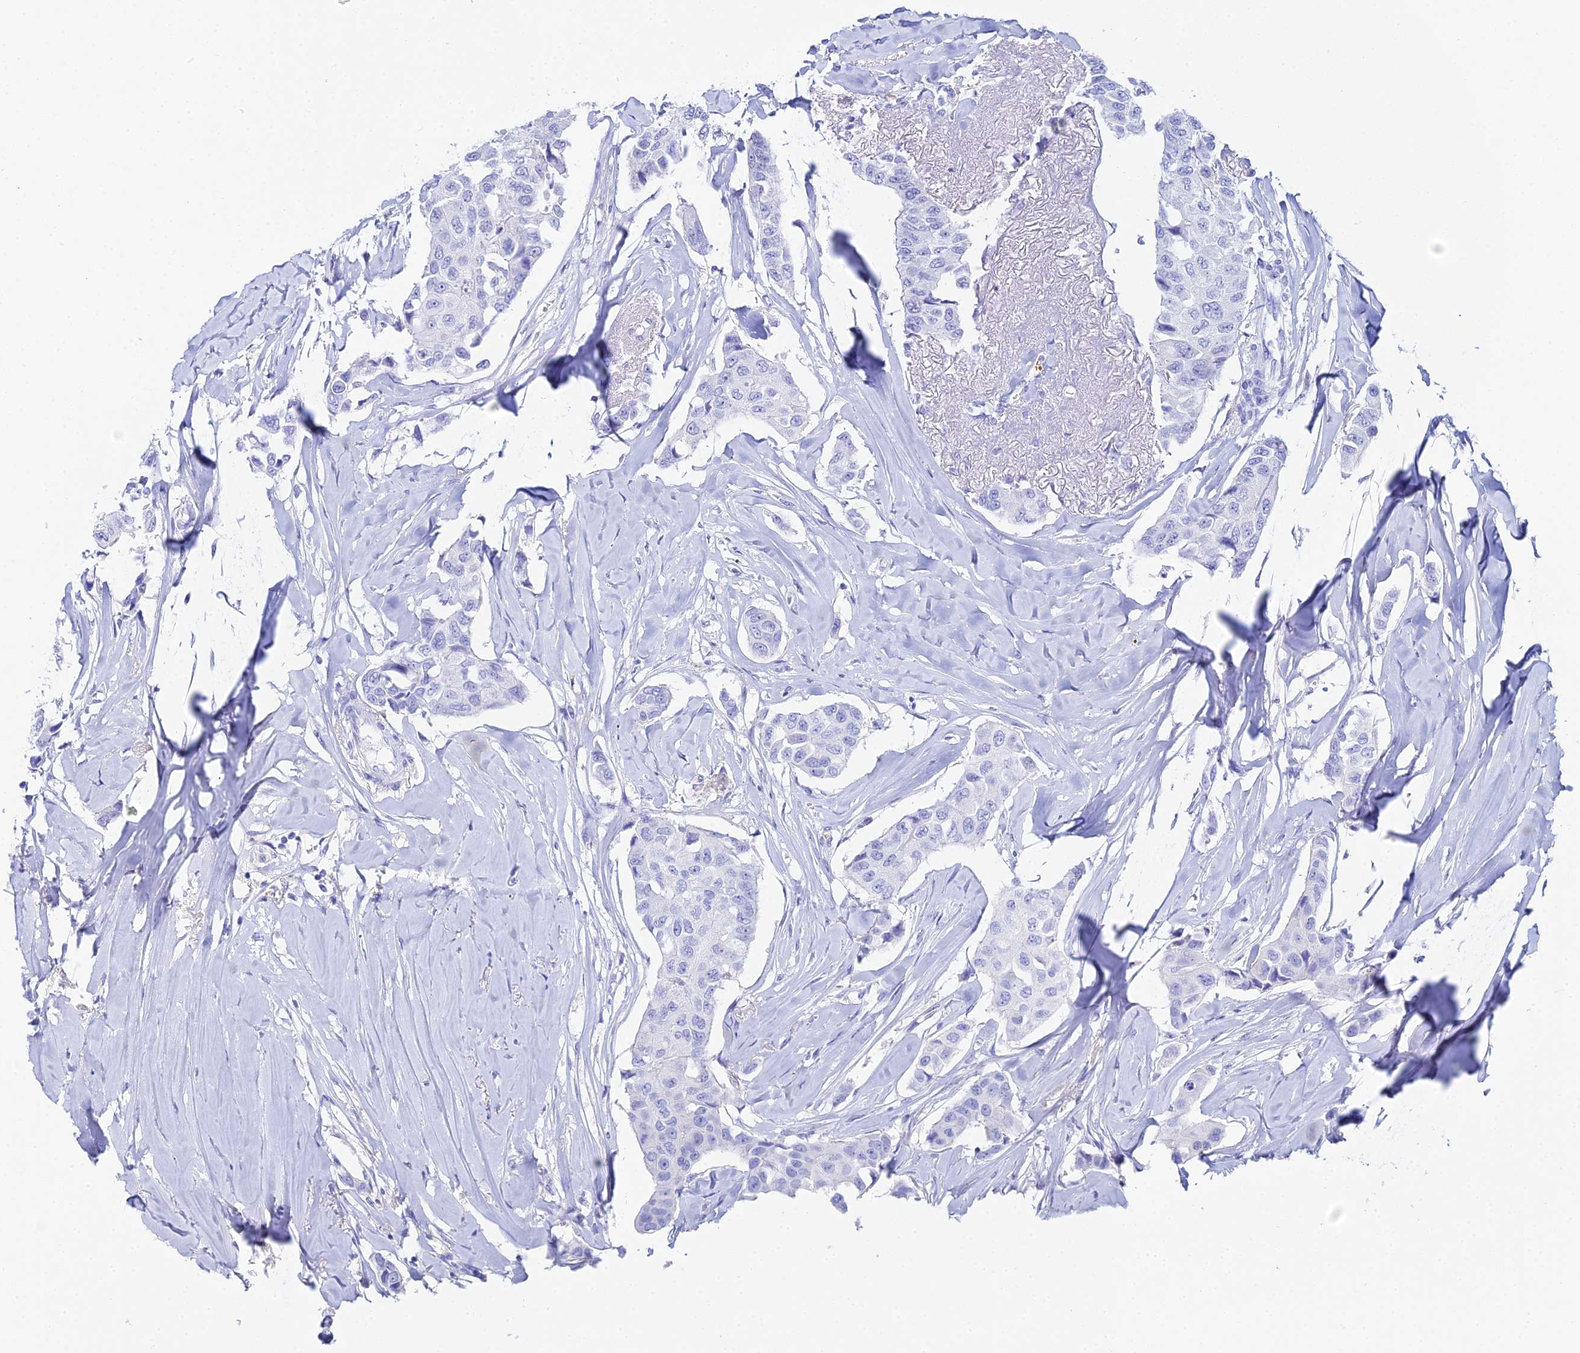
{"staining": {"intensity": "negative", "quantity": "none", "location": "none"}, "tissue": "breast cancer", "cell_type": "Tumor cells", "image_type": "cancer", "snomed": [{"axis": "morphology", "description": "Duct carcinoma"}, {"axis": "topography", "description": "Breast"}], "caption": "Human breast cancer stained for a protein using immunohistochemistry (IHC) exhibits no expression in tumor cells.", "gene": "CELA3A", "patient": {"sex": "female", "age": 80}}